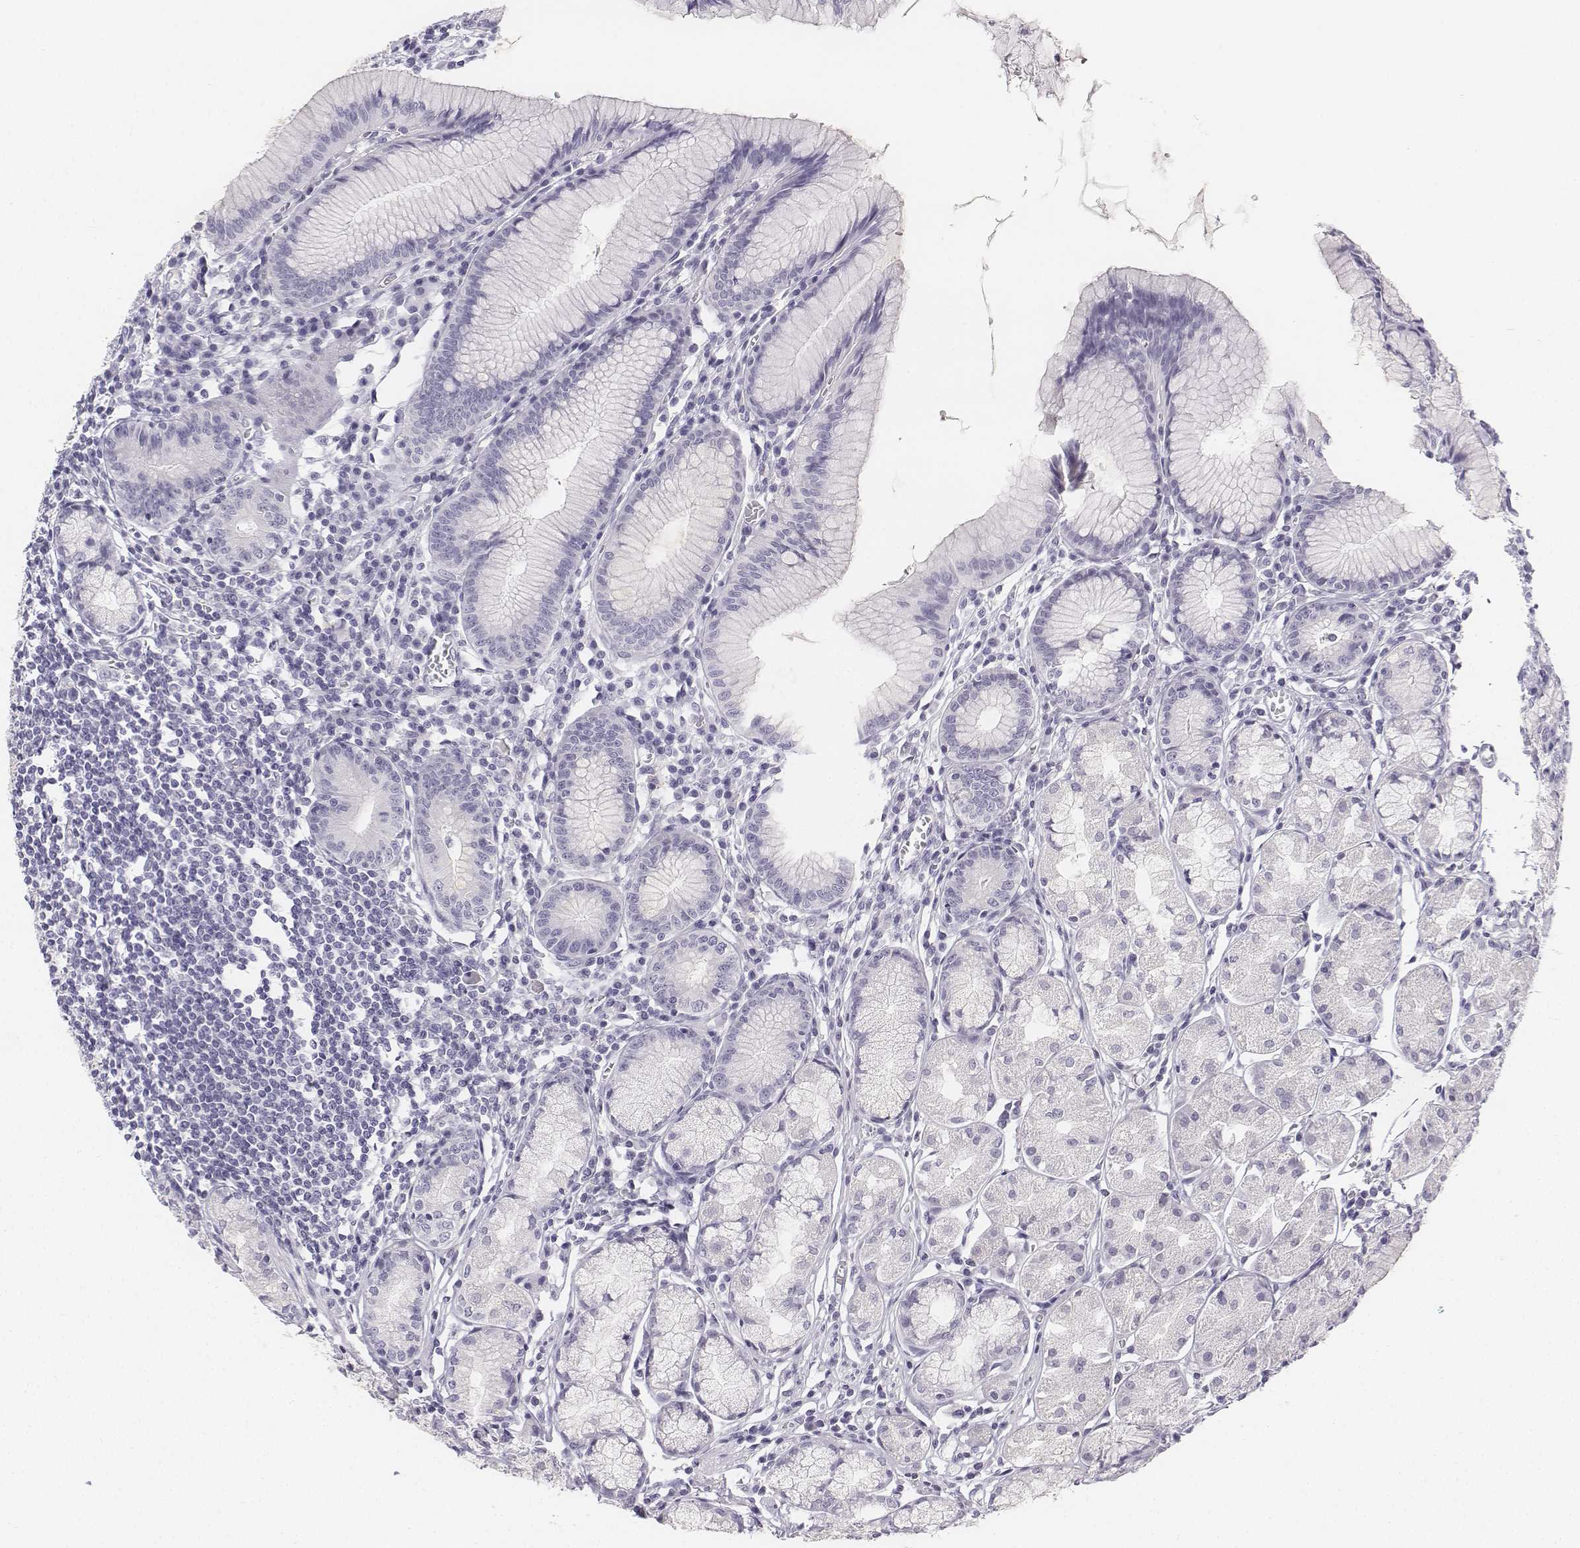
{"staining": {"intensity": "negative", "quantity": "none", "location": "none"}, "tissue": "stomach", "cell_type": "Glandular cells", "image_type": "normal", "snomed": [{"axis": "morphology", "description": "Normal tissue, NOS"}, {"axis": "topography", "description": "Stomach"}], "caption": "High power microscopy image of an immunohistochemistry micrograph of benign stomach, revealing no significant staining in glandular cells.", "gene": "UCN2", "patient": {"sex": "male", "age": 55}}